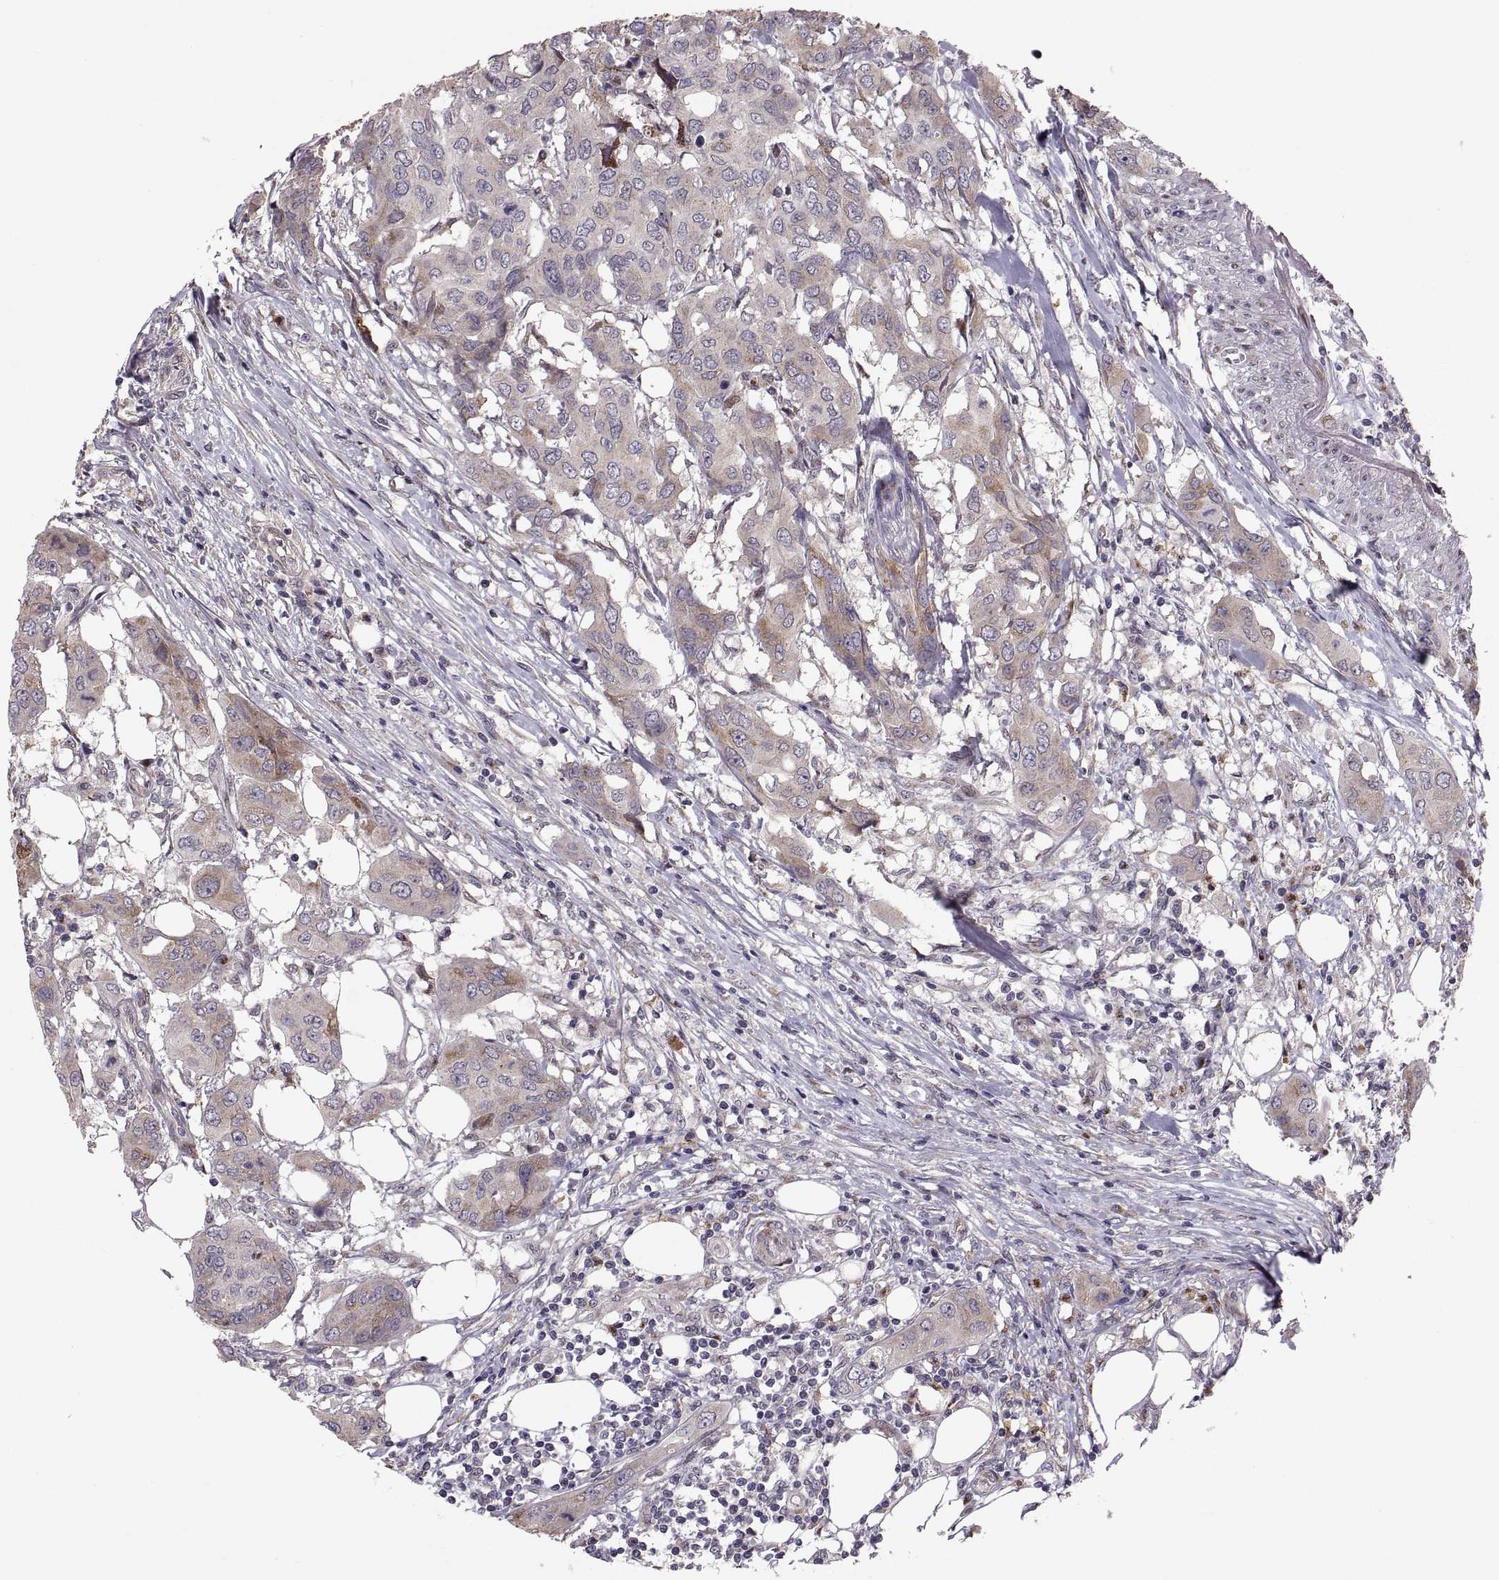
{"staining": {"intensity": "moderate", "quantity": "<25%", "location": "cytoplasmic/membranous"}, "tissue": "urothelial cancer", "cell_type": "Tumor cells", "image_type": "cancer", "snomed": [{"axis": "morphology", "description": "Urothelial carcinoma, NOS"}, {"axis": "morphology", "description": "Urothelial carcinoma, High grade"}, {"axis": "topography", "description": "Urinary bladder"}], "caption": "Immunohistochemistry micrograph of transitional cell carcinoma stained for a protein (brown), which demonstrates low levels of moderate cytoplasmic/membranous staining in about <25% of tumor cells.", "gene": "TESC", "patient": {"sex": "male", "age": 63}}